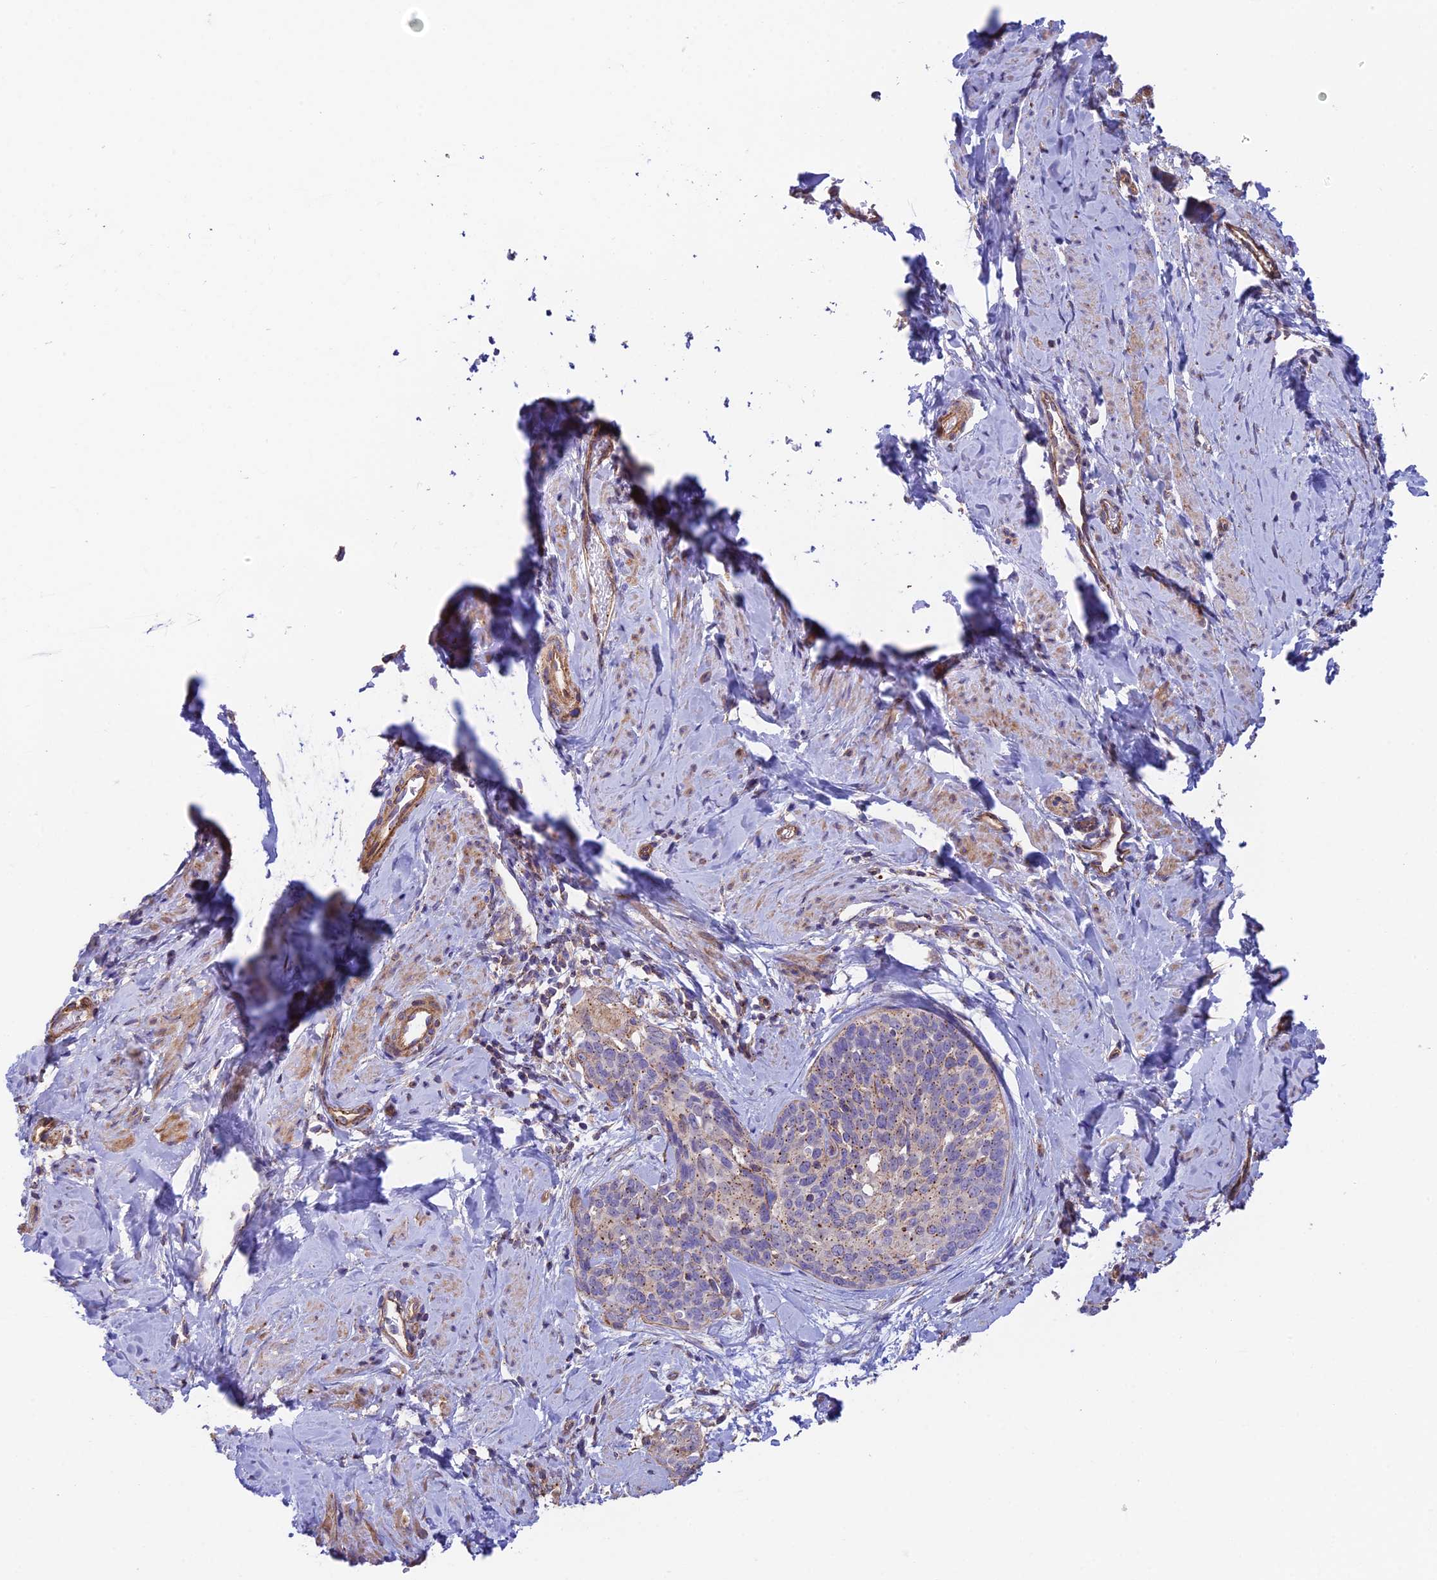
{"staining": {"intensity": "moderate", "quantity": "<25%", "location": "cytoplasmic/membranous"}, "tissue": "cervical cancer", "cell_type": "Tumor cells", "image_type": "cancer", "snomed": [{"axis": "morphology", "description": "Squamous cell carcinoma, NOS"}, {"axis": "topography", "description": "Cervix"}], "caption": "Tumor cells demonstrate moderate cytoplasmic/membranous expression in about <25% of cells in cervical cancer (squamous cell carcinoma).", "gene": "QRFP", "patient": {"sex": "female", "age": 50}}